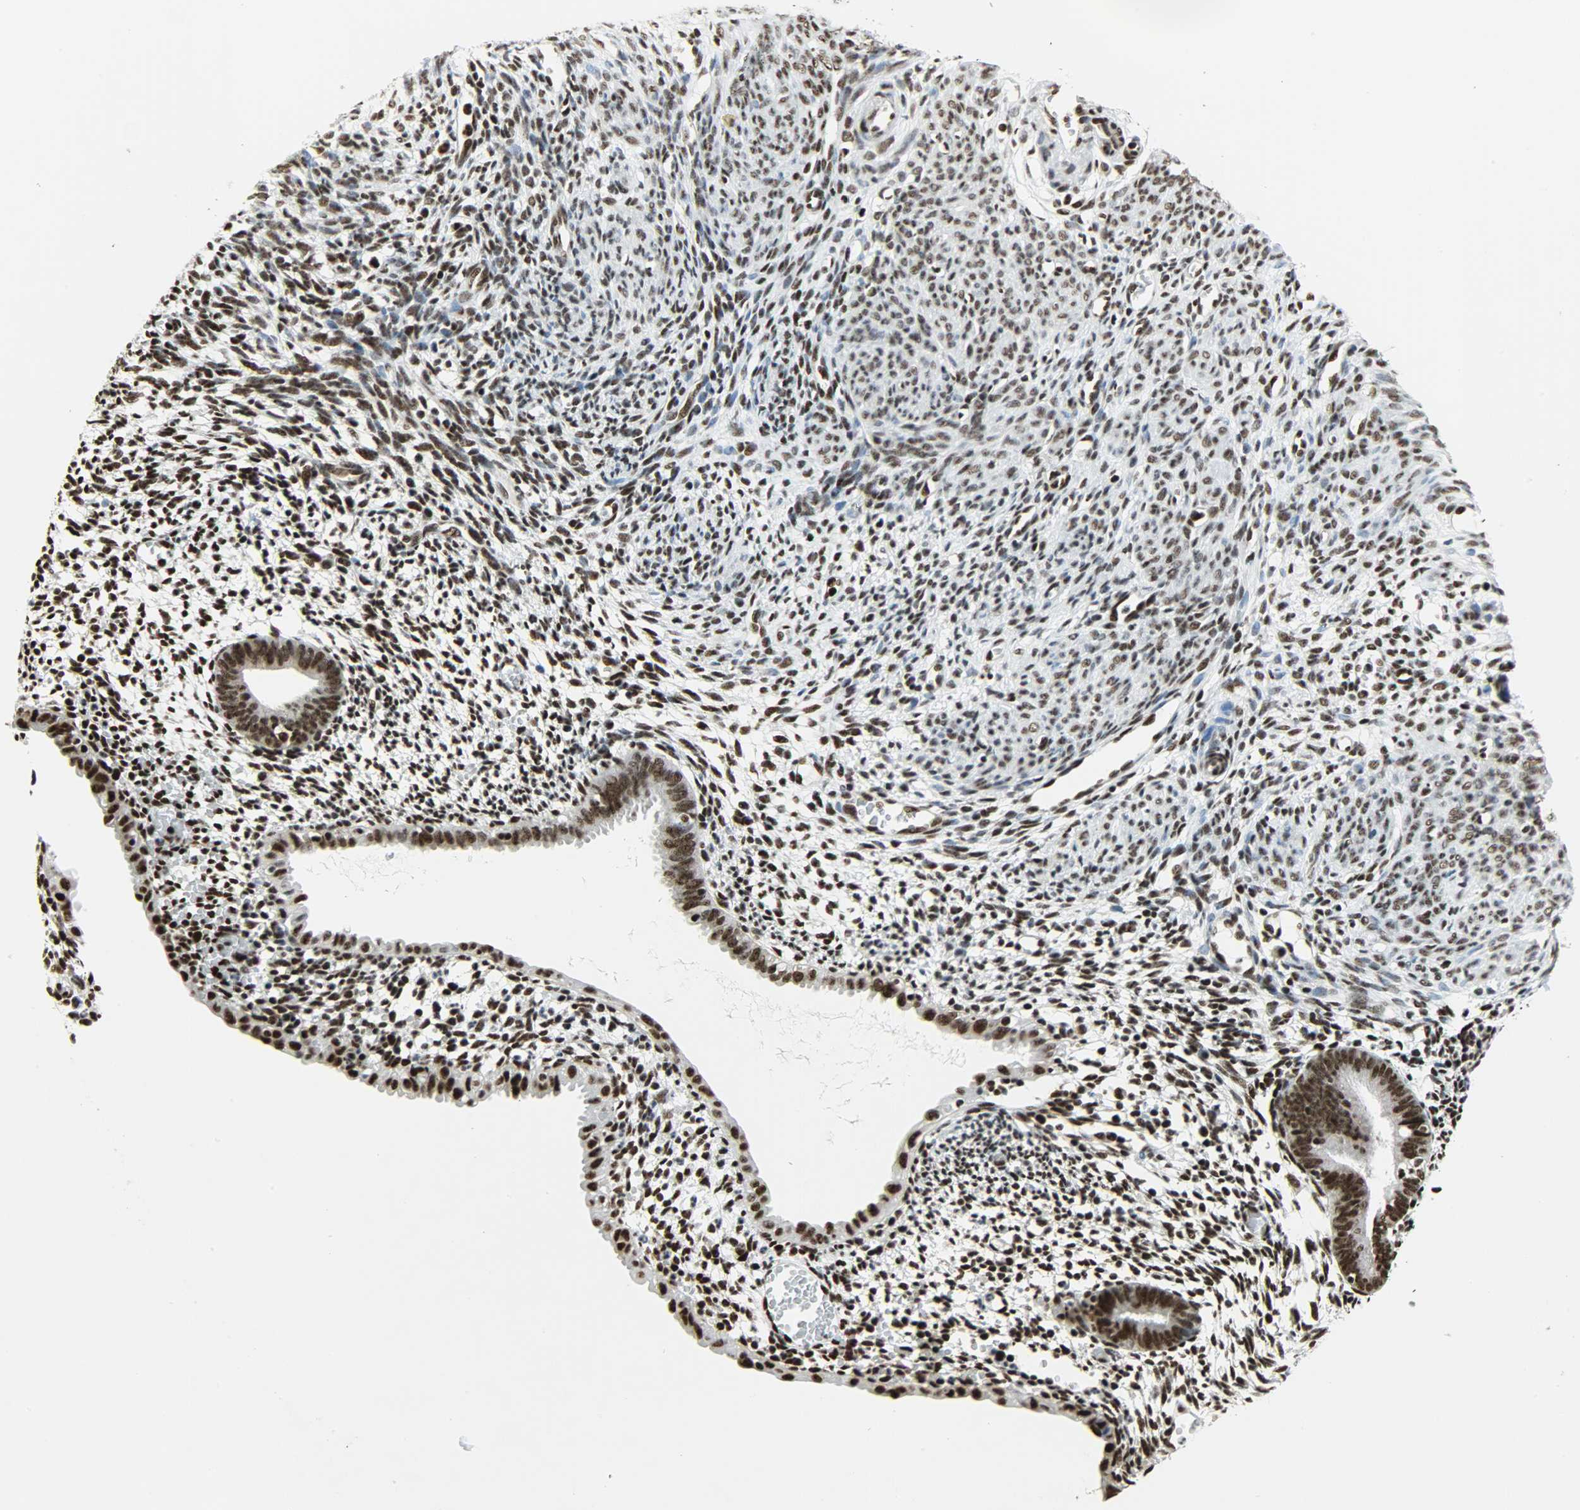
{"staining": {"intensity": "strong", "quantity": ">75%", "location": "nuclear"}, "tissue": "endometrium", "cell_type": "Cells in endometrial stroma", "image_type": "normal", "snomed": [{"axis": "morphology", "description": "Normal tissue, NOS"}, {"axis": "morphology", "description": "Atrophy, NOS"}, {"axis": "topography", "description": "Uterus"}, {"axis": "topography", "description": "Endometrium"}], "caption": "This micrograph exhibits immunohistochemistry (IHC) staining of unremarkable endometrium, with high strong nuclear expression in about >75% of cells in endometrial stroma.", "gene": "SNRPA", "patient": {"sex": "female", "age": 68}}